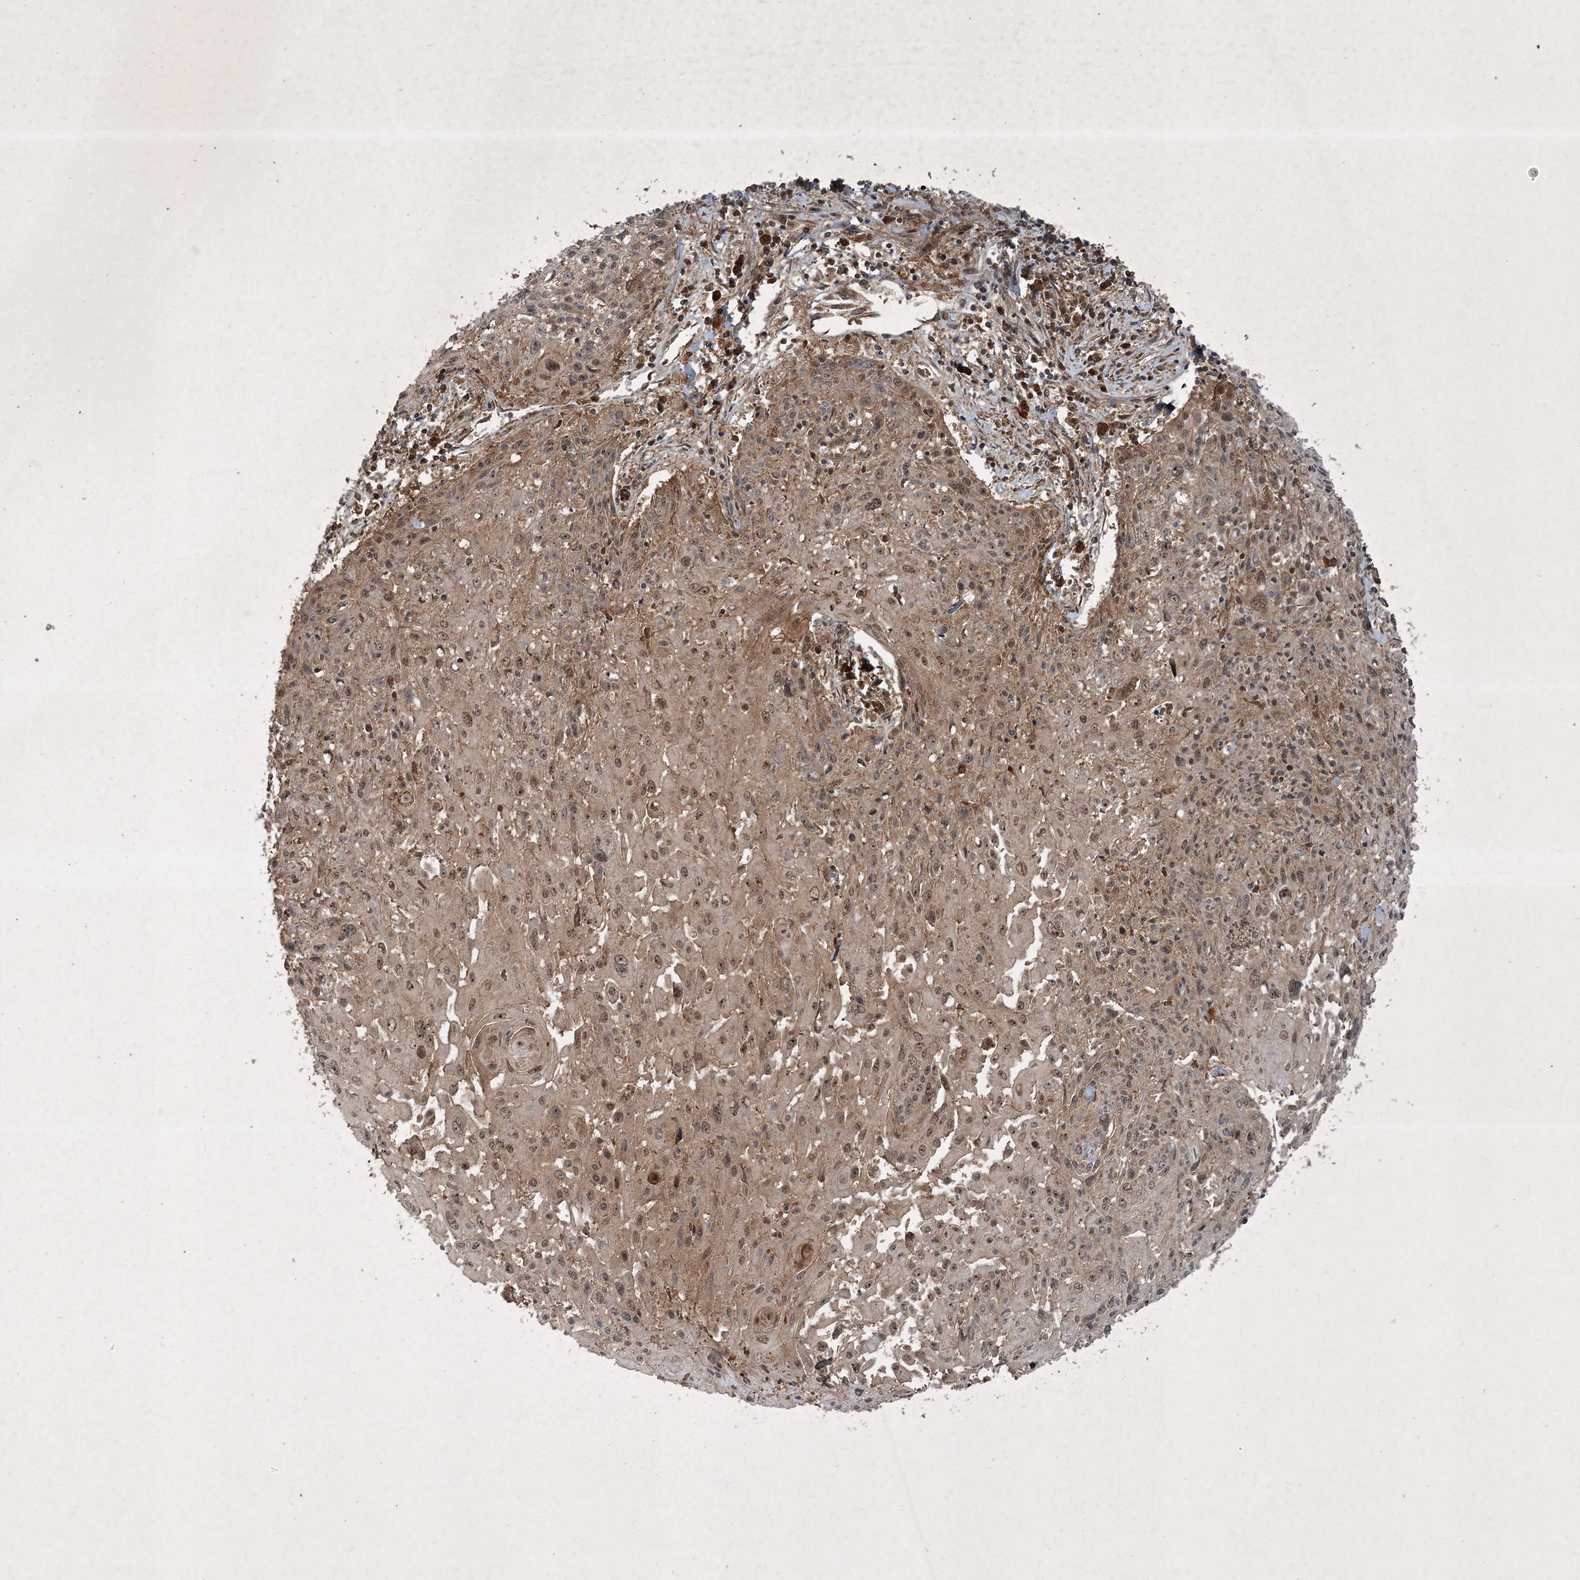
{"staining": {"intensity": "moderate", "quantity": ">75%", "location": "cytoplasmic/membranous,nuclear"}, "tissue": "cervical cancer", "cell_type": "Tumor cells", "image_type": "cancer", "snomed": [{"axis": "morphology", "description": "Squamous cell carcinoma, NOS"}, {"axis": "topography", "description": "Cervix"}], "caption": "Approximately >75% of tumor cells in human cervical cancer display moderate cytoplasmic/membranous and nuclear protein expression as visualized by brown immunohistochemical staining.", "gene": "UNC93A", "patient": {"sex": "female", "age": 51}}